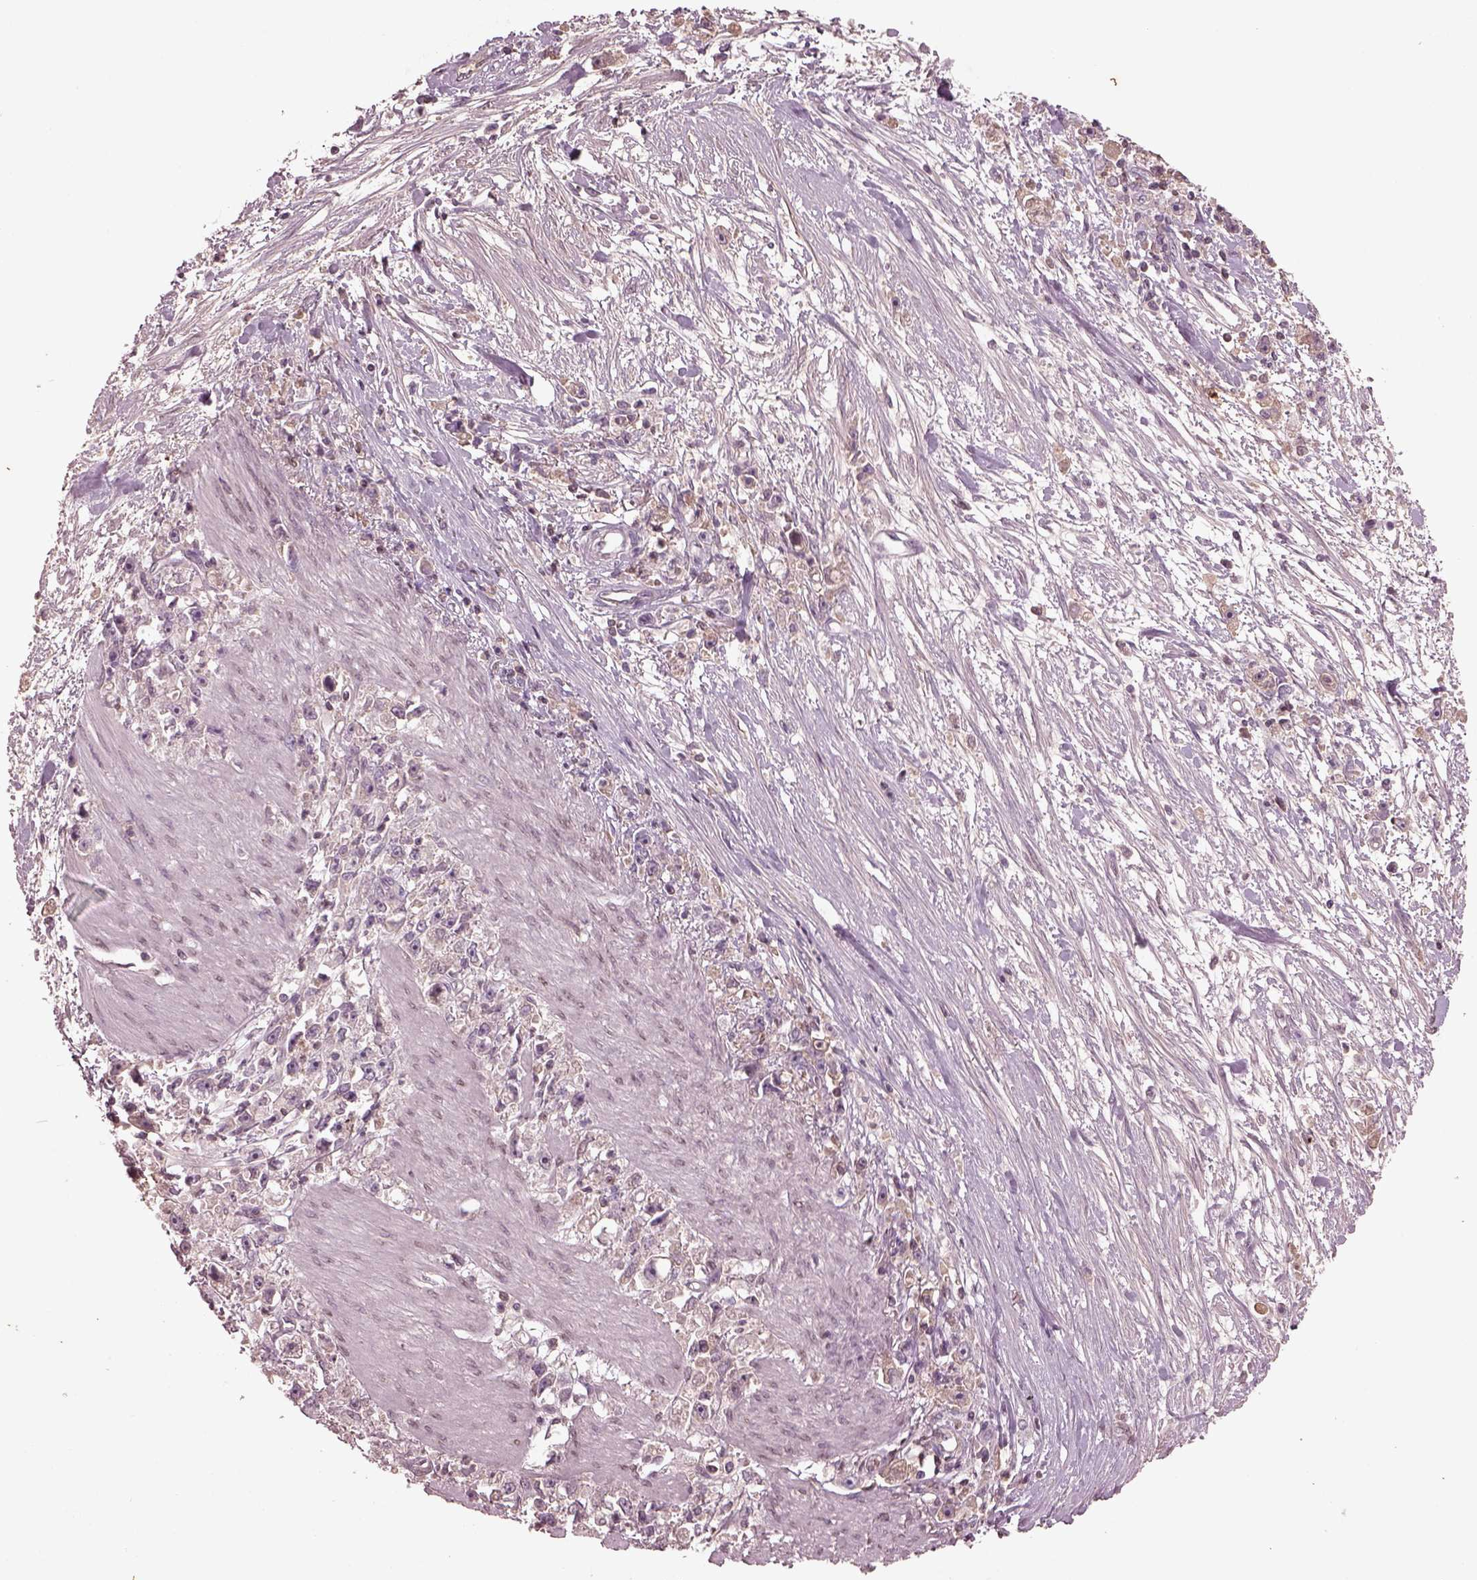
{"staining": {"intensity": "negative", "quantity": "none", "location": "none"}, "tissue": "stomach cancer", "cell_type": "Tumor cells", "image_type": "cancer", "snomed": [{"axis": "morphology", "description": "Adenocarcinoma, NOS"}, {"axis": "topography", "description": "Stomach"}], "caption": "Immunohistochemistry (IHC) of stomach cancer (adenocarcinoma) displays no staining in tumor cells.", "gene": "PTX4", "patient": {"sex": "female", "age": 59}}